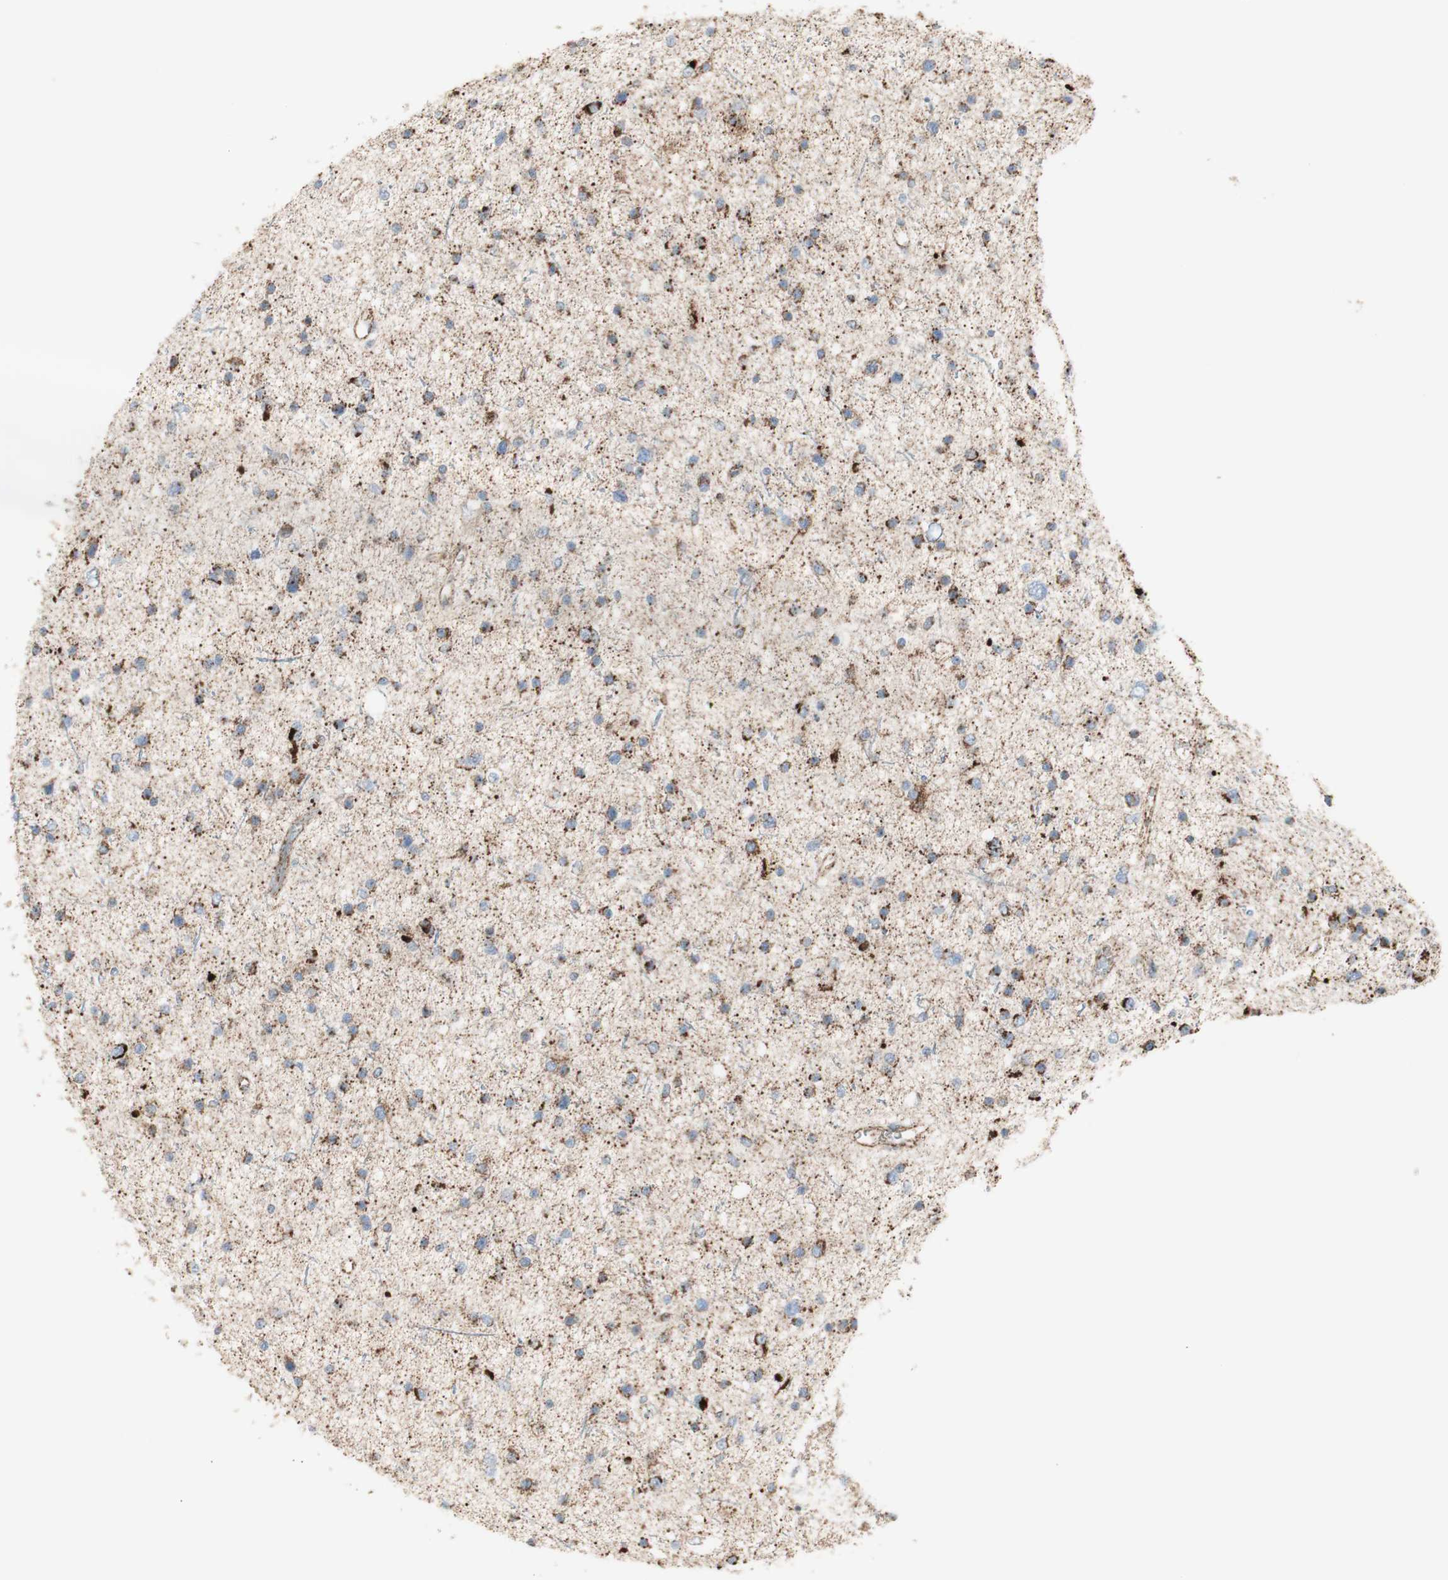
{"staining": {"intensity": "moderate", "quantity": "<25%", "location": "cytoplasmic/membranous"}, "tissue": "glioma", "cell_type": "Tumor cells", "image_type": "cancer", "snomed": [{"axis": "morphology", "description": "Glioma, malignant, Low grade"}, {"axis": "topography", "description": "Brain"}], "caption": "IHC (DAB) staining of human malignant glioma (low-grade) demonstrates moderate cytoplasmic/membranous protein expression in about <25% of tumor cells. (Brightfield microscopy of DAB IHC at high magnification).", "gene": "C3orf52", "patient": {"sex": "female", "age": 37}}